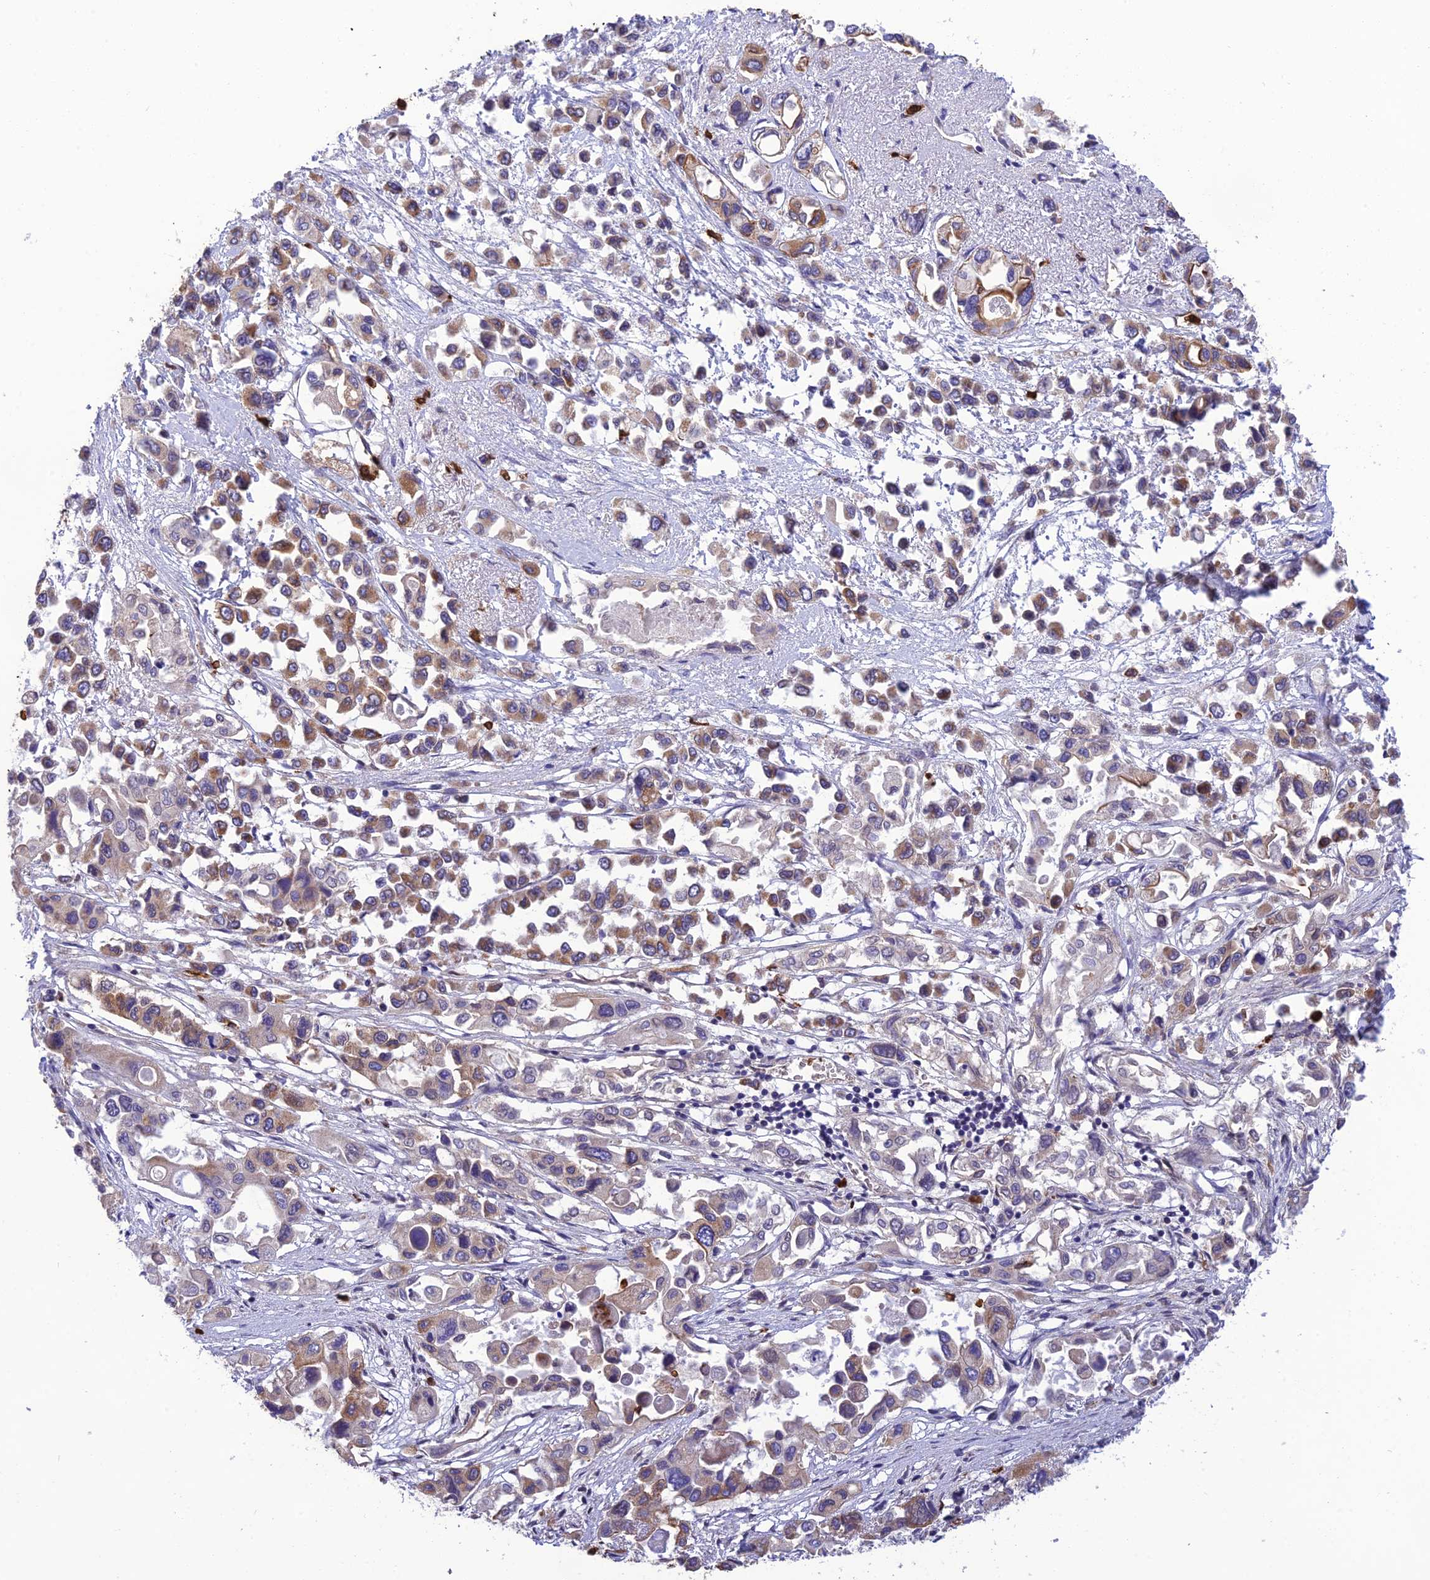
{"staining": {"intensity": "weak", "quantity": "25%-75%", "location": "cytoplasmic/membranous"}, "tissue": "pancreatic cancer", "cell_type": "Tumor cells", "image_type": "cancer", "snomed": [{"axis": "morphology", "description": "Adenocarcinoma, NOS"}, {"axis": "topography", "description": "Pancreas"}], "caption": "Immunohistochemistry photomicrograph of pancreatic cancer stained for a protein (brown), which displays low levels of weak cytoplasmic/membranous expression in approximately 25%-75% of tumor cells.", "gene": "PKHD1L1", "patient": {"sex": "male", "age": 92}}